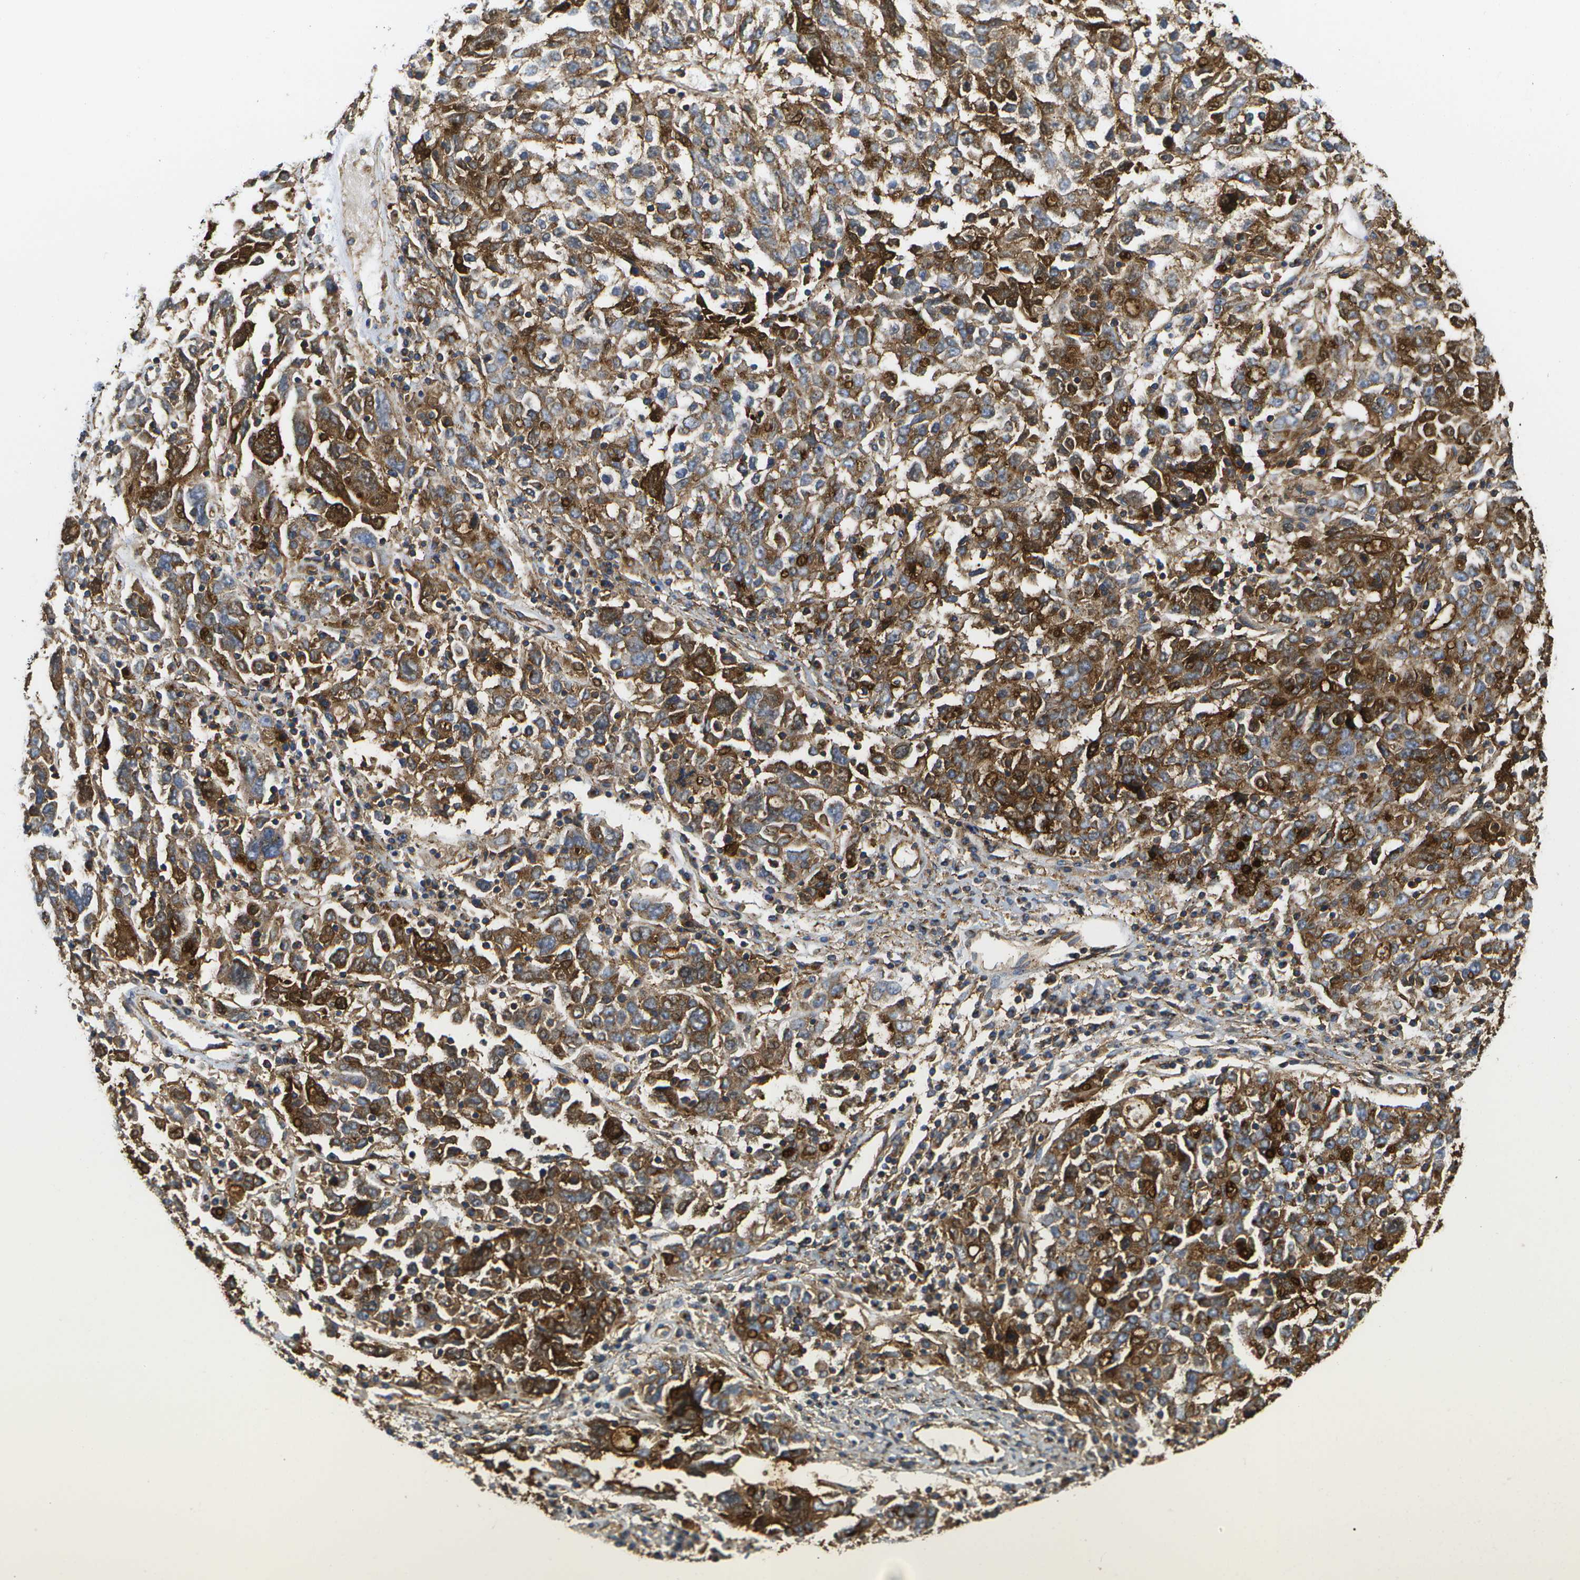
{"staining": {"intensity": "strong", "quantity": ">75%", "location": "cytoplasmic/membranous"}, "tissue": "ovarian cancer", "cell_type": "Tumor cells", "image_type": "cancer", "snomed": [{"axis": "morphology", "description": "Carcinoma, endometroid"}, {"axis": "topography", "description": "Ovary"}], "caption": "A brown stain labels strong cytoplasmic/membranous positivity of a protein in human ovarian cancer (endometroid carcinoma) tumor cells. (DAB (3,3'-diaminobenzidine) IHC with brightfield microscopy, high magnification).", "gene": "BST2", "patient": {"sex": "female", "age": 62}}